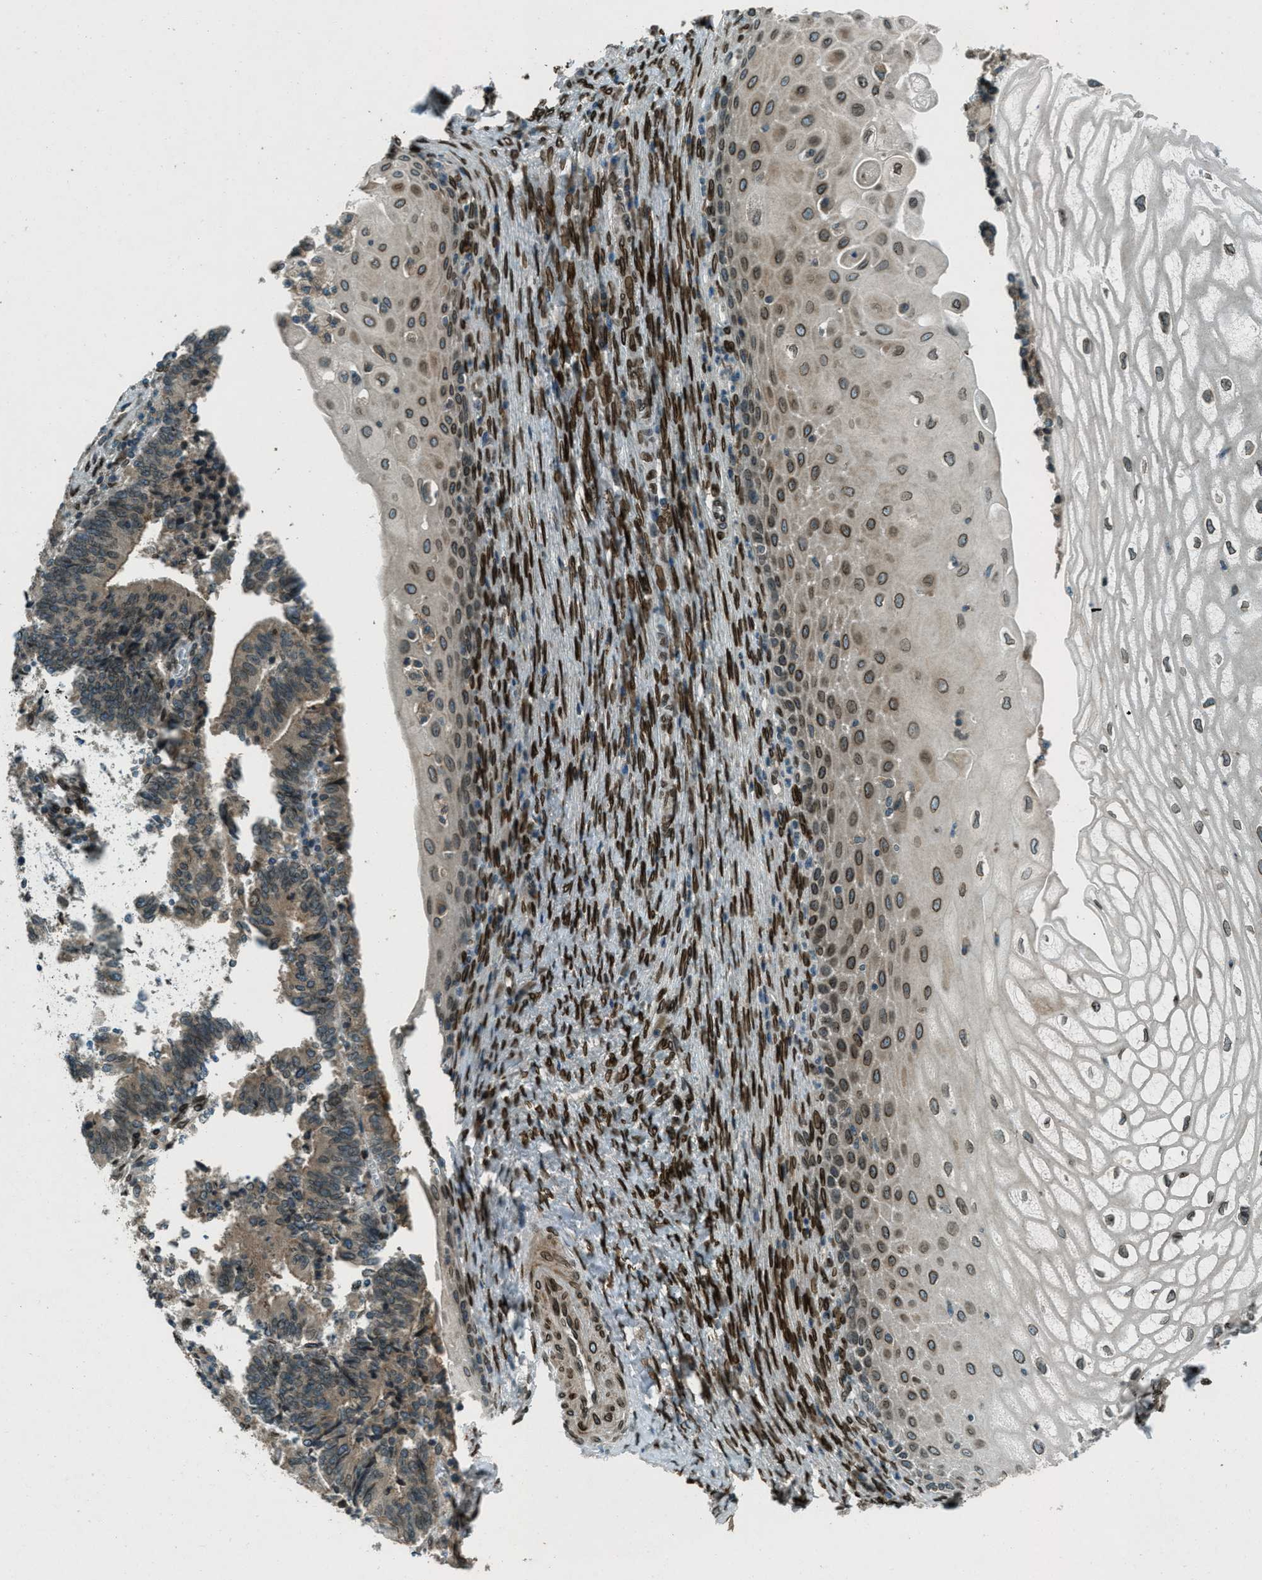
{"staining": {"intensity": "moderate", "quantity": ">75%", "location": "cytoplasmic/membranous,nuclear"}, "tissue": "cervical cancer", "cell_type": "Tumor cells", "image_type": "cancer", "snomed": [{"axis": "morphology", "description": "Adenocarcinoma, NOS"}, {"axis": "topography", "description": "Cervix"}], "caption": "This micrograph shows adenocarcinoma (cervical) stained with immunohistochemistry (IHC) to label a protein in brown. The cytoplasmic/membranous and nuclear of tumor cells show moderate positivity for the protein. Nuclei are counter-stained blue.", "gene": "LEMD2", "patient": {"sex": "female", "age": 44}}